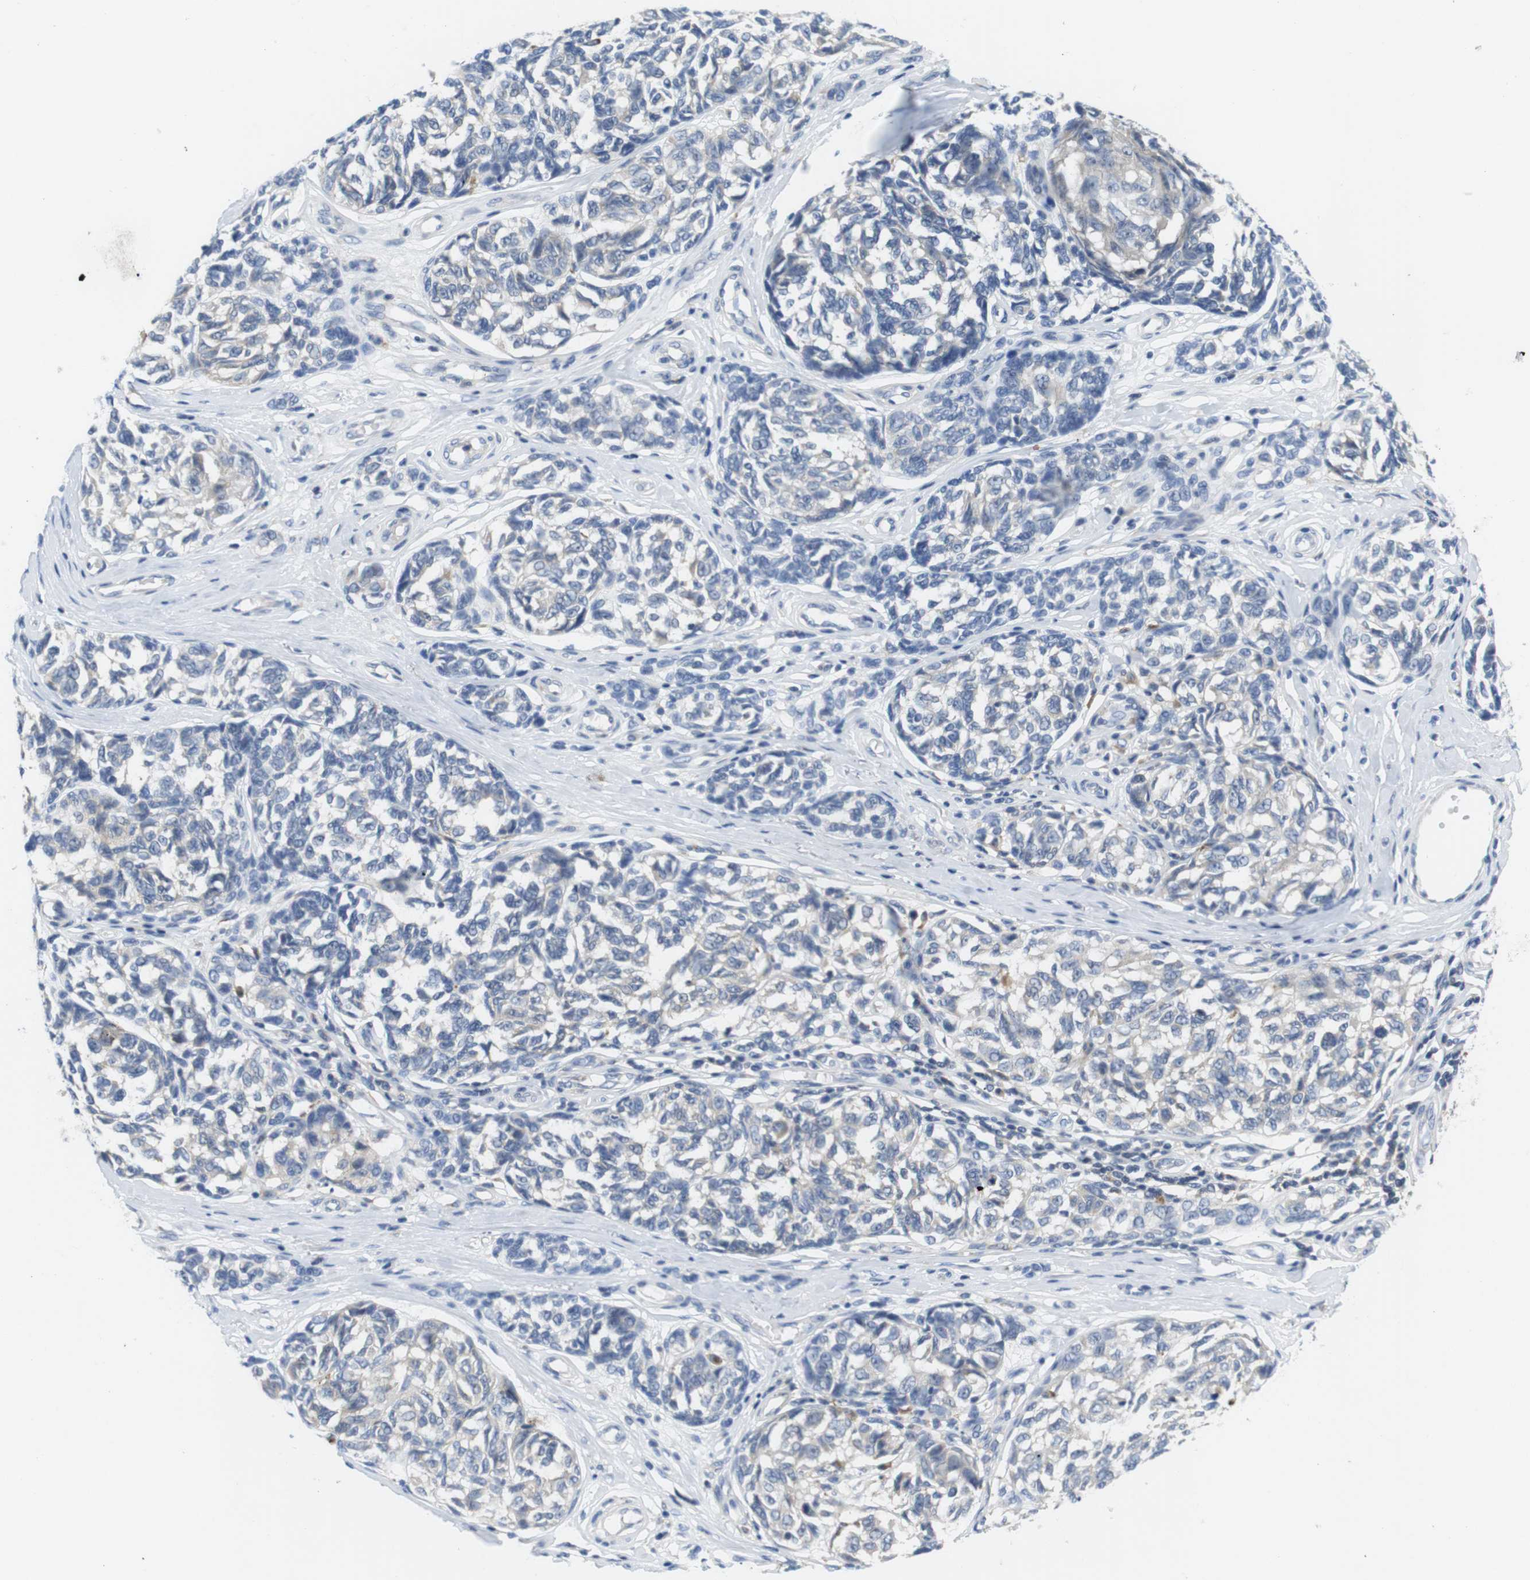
{"staining": {"intensity": "negative", "quantity": "none", "location": "none"}, "tissue": "melanoma", "cell_type": "Tumor cells", "image_type": "cancer", "snomed": [{"axis": "morphology", "description": "Malignant melanoma, NOS"}, {"axis": "topography", "description": "Skin"}], "caption": "DAB (3,3'-diaminobenzidine) immunohistochemical staining of human malignant melanoma exhibits no significant expression in tumor cells. (DAB (3,3'-diaminobenzidine) immunohistochemistry, high magnification).", "gene": "CNGA2", "patient": {"sex": "female", "age": 64}}